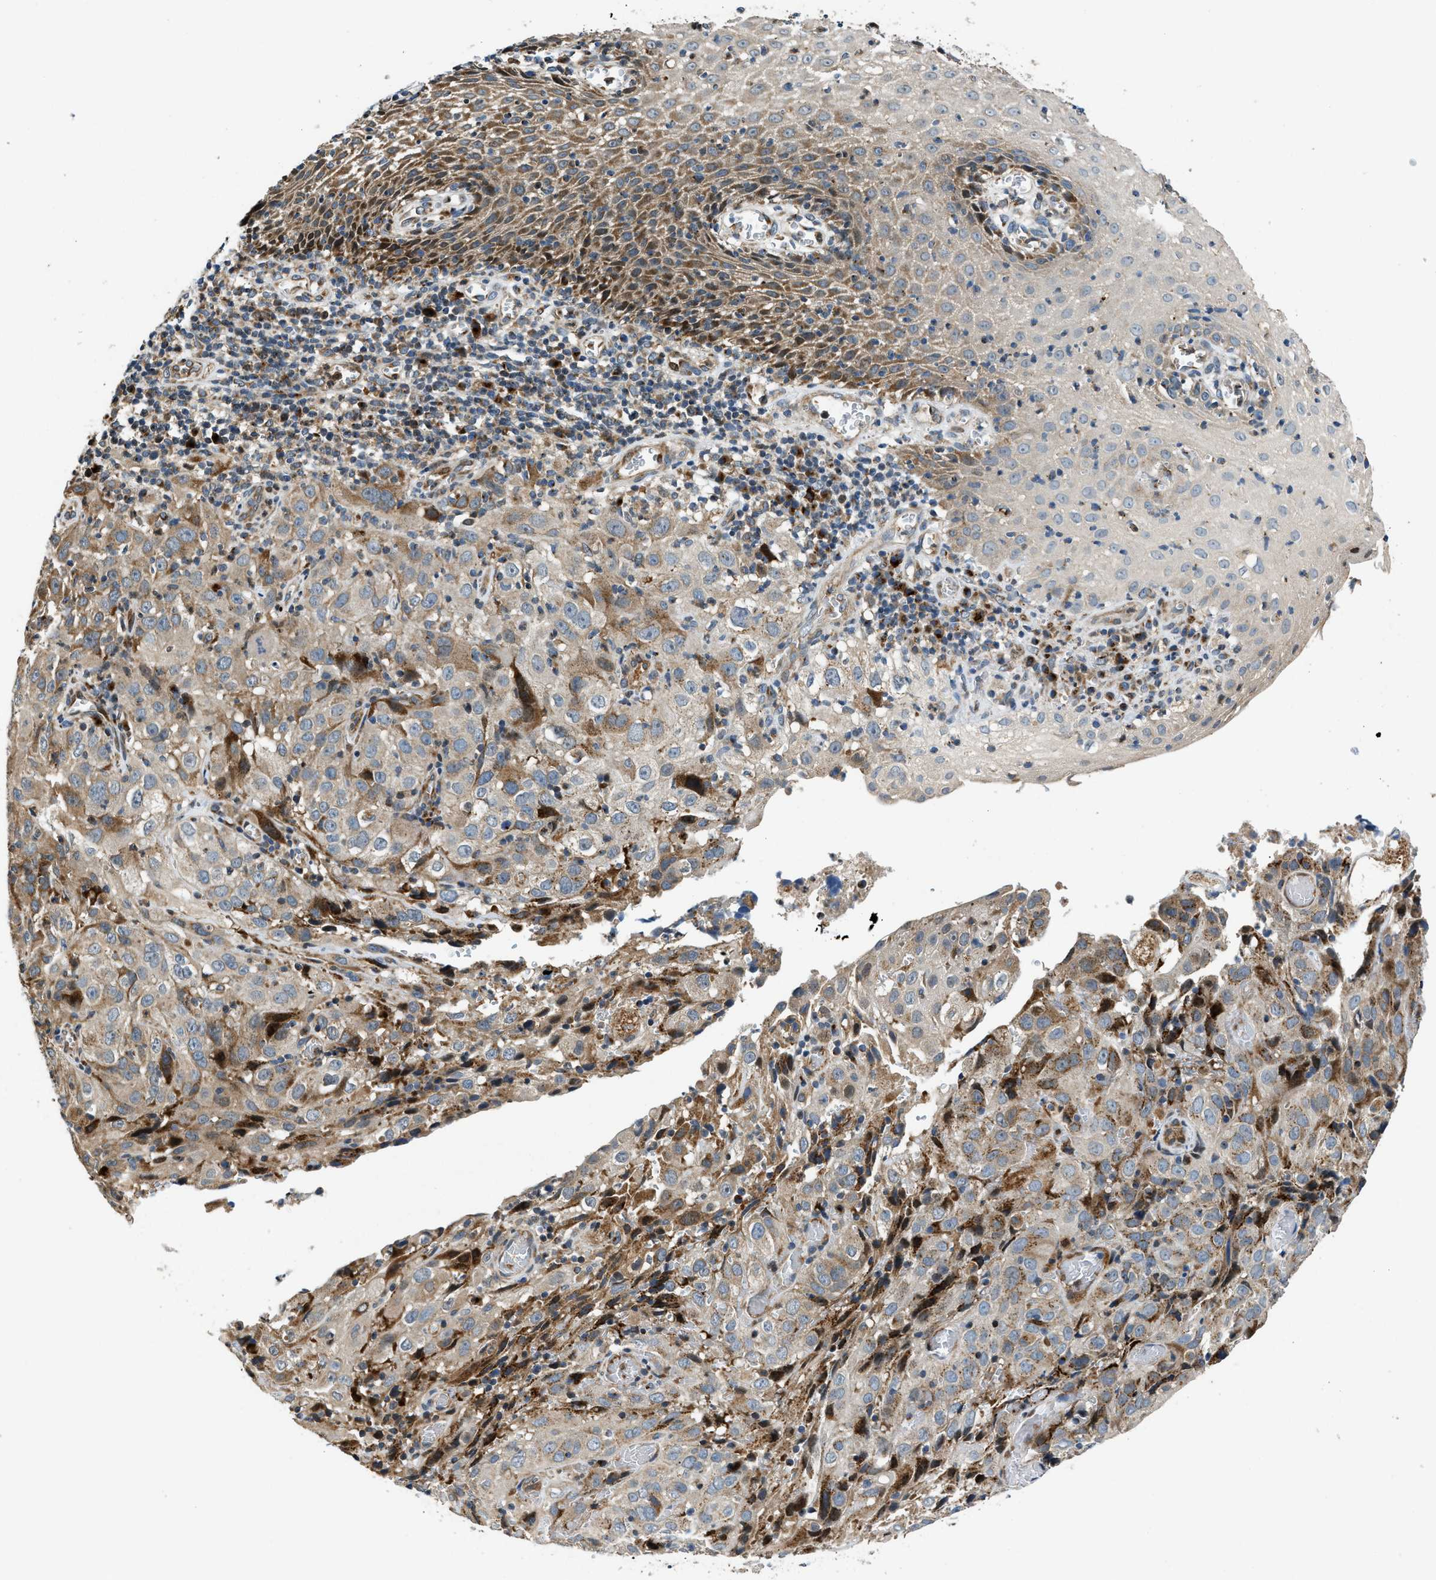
{"staining": {"intensity": "weak", "quantity": ">75%", "location": "cytoplasmic/membranous"}, "tissue": "cervical cancer", "cell_type": "Tumor cells", "image_type": "cancer", "snomed": [{"axis": "morphology", "description": "Squamous cell carcinoma, NOS"}, {"axis": "topography", "description": "Cervix"}], "caption": "Protein expression analysis of human cervical cancer (squamous cell carcinoma) reveals weak cytoplasmic/membranous positivity in about >75% of tumor cells. (IHC, brightfield microscopy, high magnification).", "gene": "FUT8", "patient": {"sex": "female", "age": 32}}